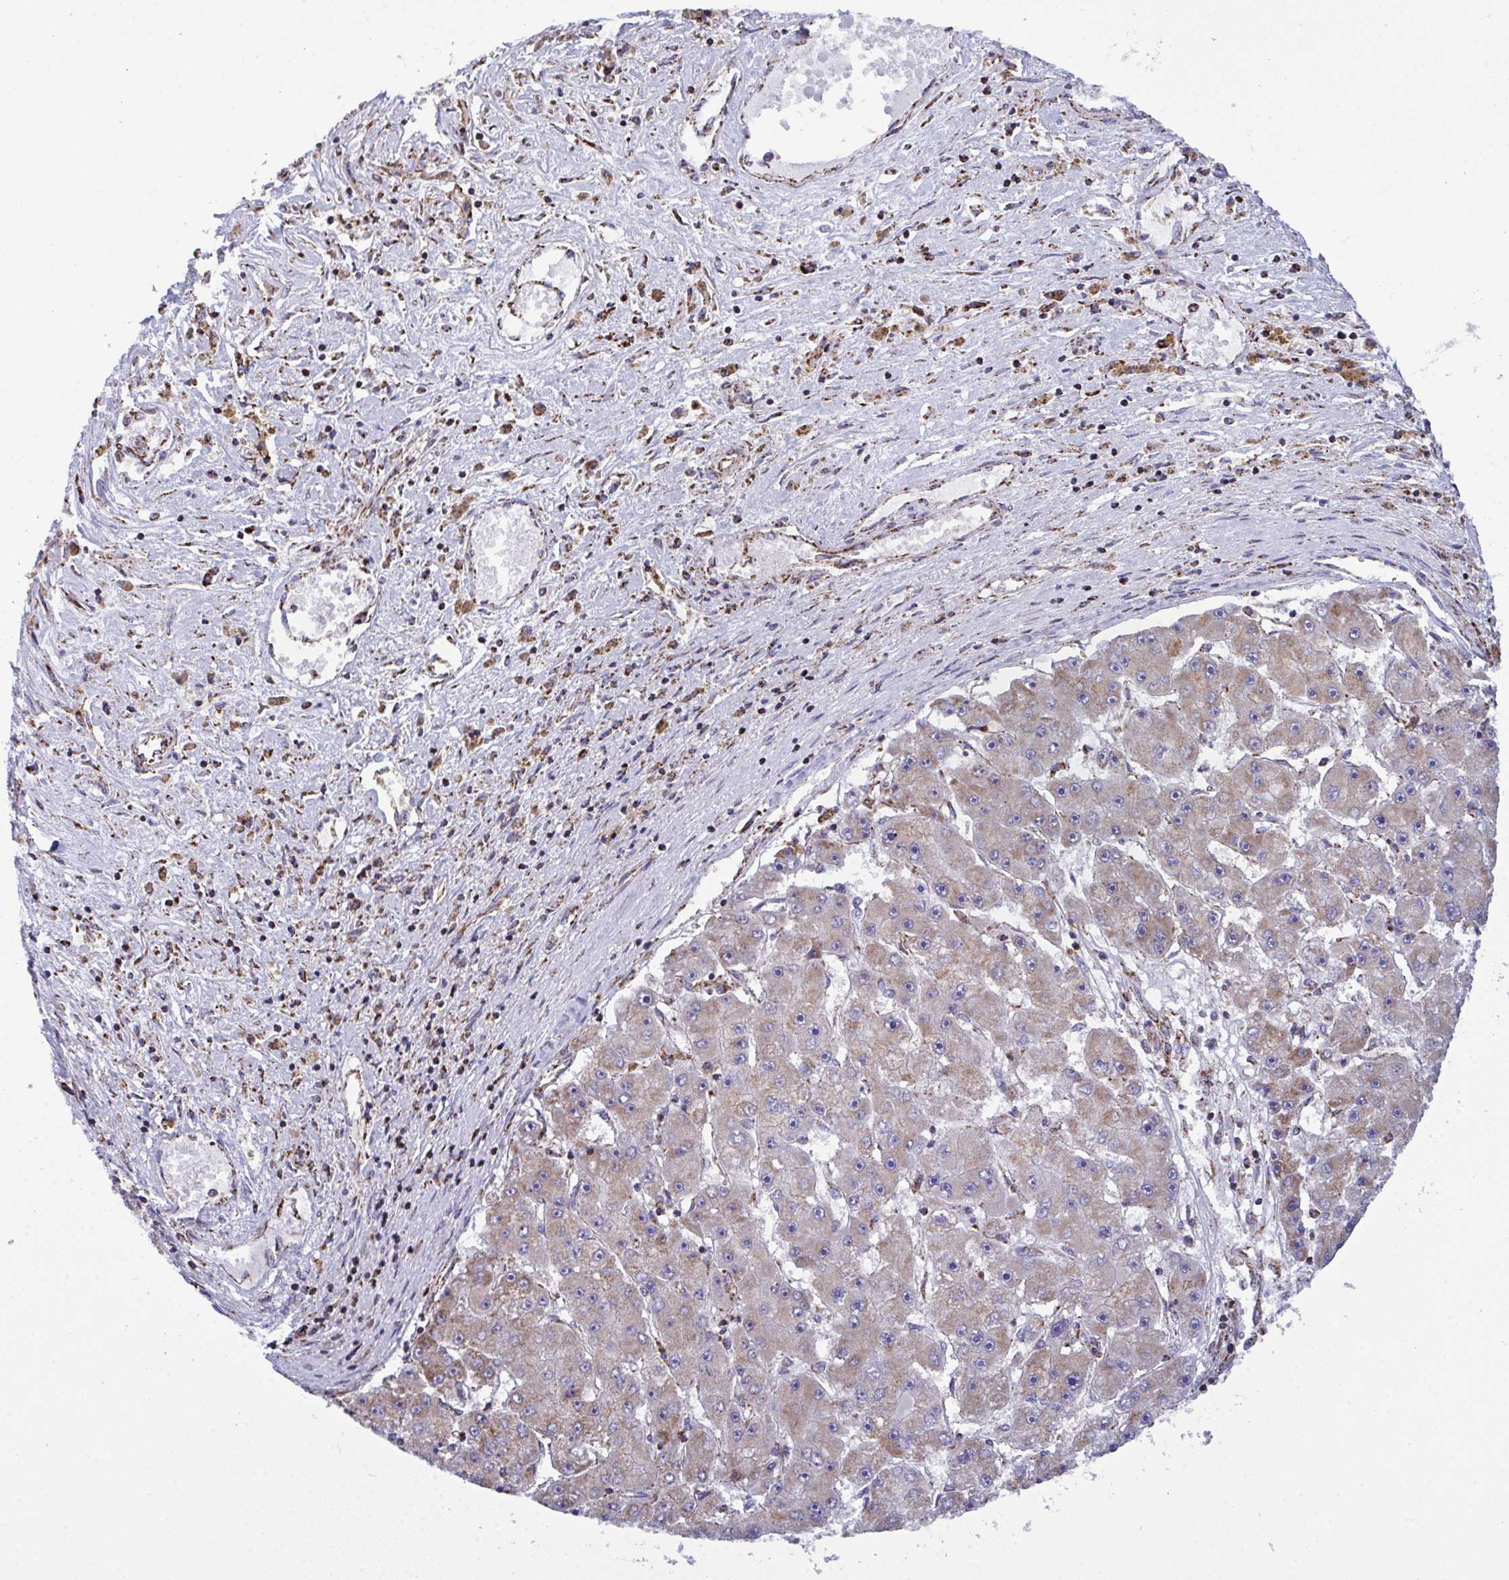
{"staining": {"intensity": "moderate", "quantity": "<25%", "location": "cytoplasmic/membranous"}, "tissue": "liver cancer", "cell_type": "Tumor cells", "image_type": "cancer", "snomed": [{"axis": "morphology", "description": "Carcinoma, Hepatocellular, NOS"}, {"axis": "topography", "description": "Liver"}], "caption": "The micrograph shows a brown stain indicating the presence of a protein in the cytoplasmic/membranous of tumor cells in liver cancer (hepatocellular carcinoma).", "gene": "CSDE1", "patient": {"sex": "female", "age": 61}}